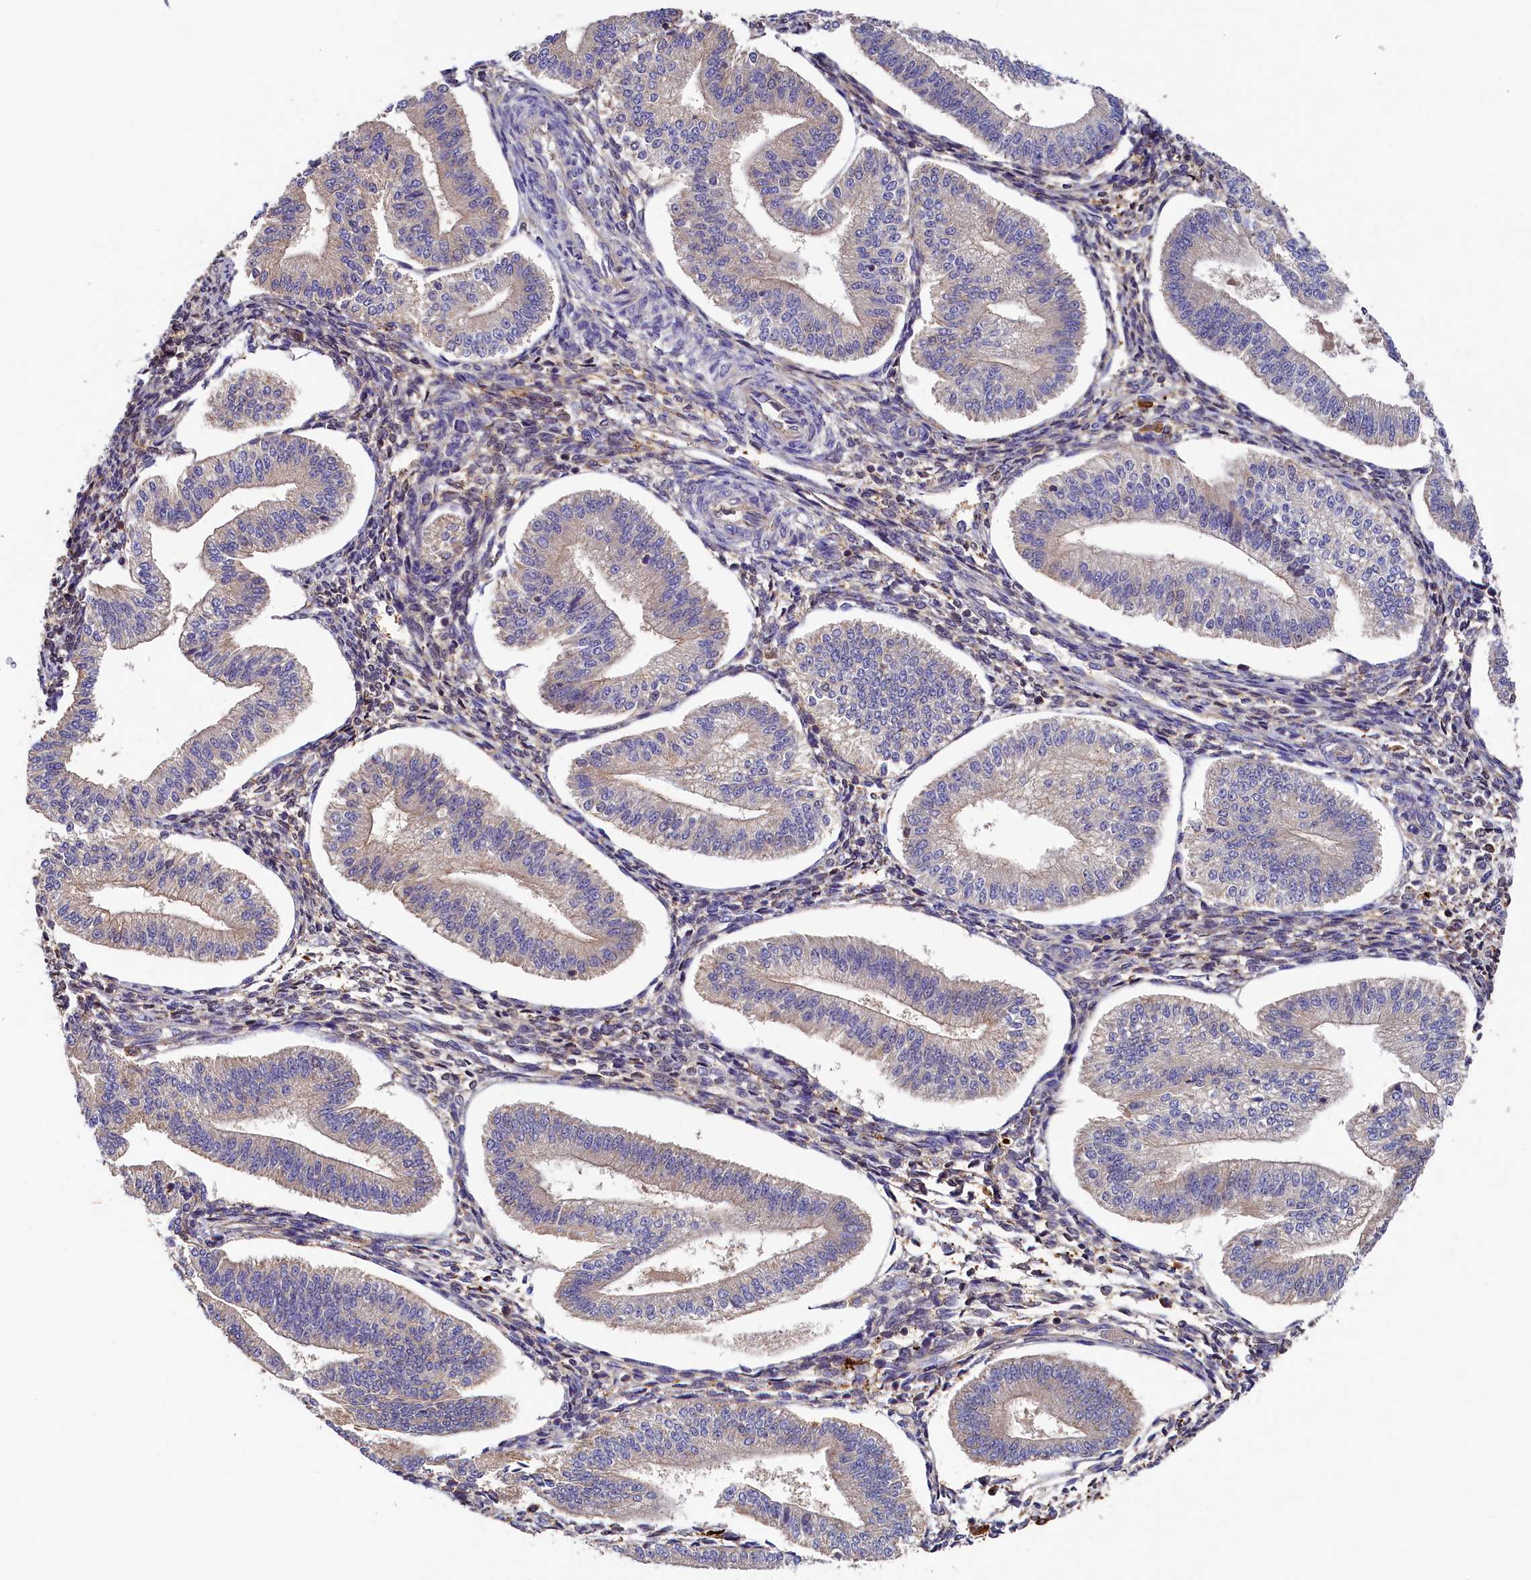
{"staining": {"intensity": "negative", "quantity": "none", "location": "none"}, "tissue": "endometrium", "cell_type": "Cells in endometrial stroma", "image_type": "normal", "snomed": [{"axis": "morphology", "description": "Normal tissue, NOS"}, {"axis": "topography", "description": "Endometrium"}], "caption": "Immunohistochemistry of unremarkable endometrium demonstrates no positivity in cells in endometrial stroma.", "gene": "SEC31B", "patient": {"sex": "female", "age": 34}}